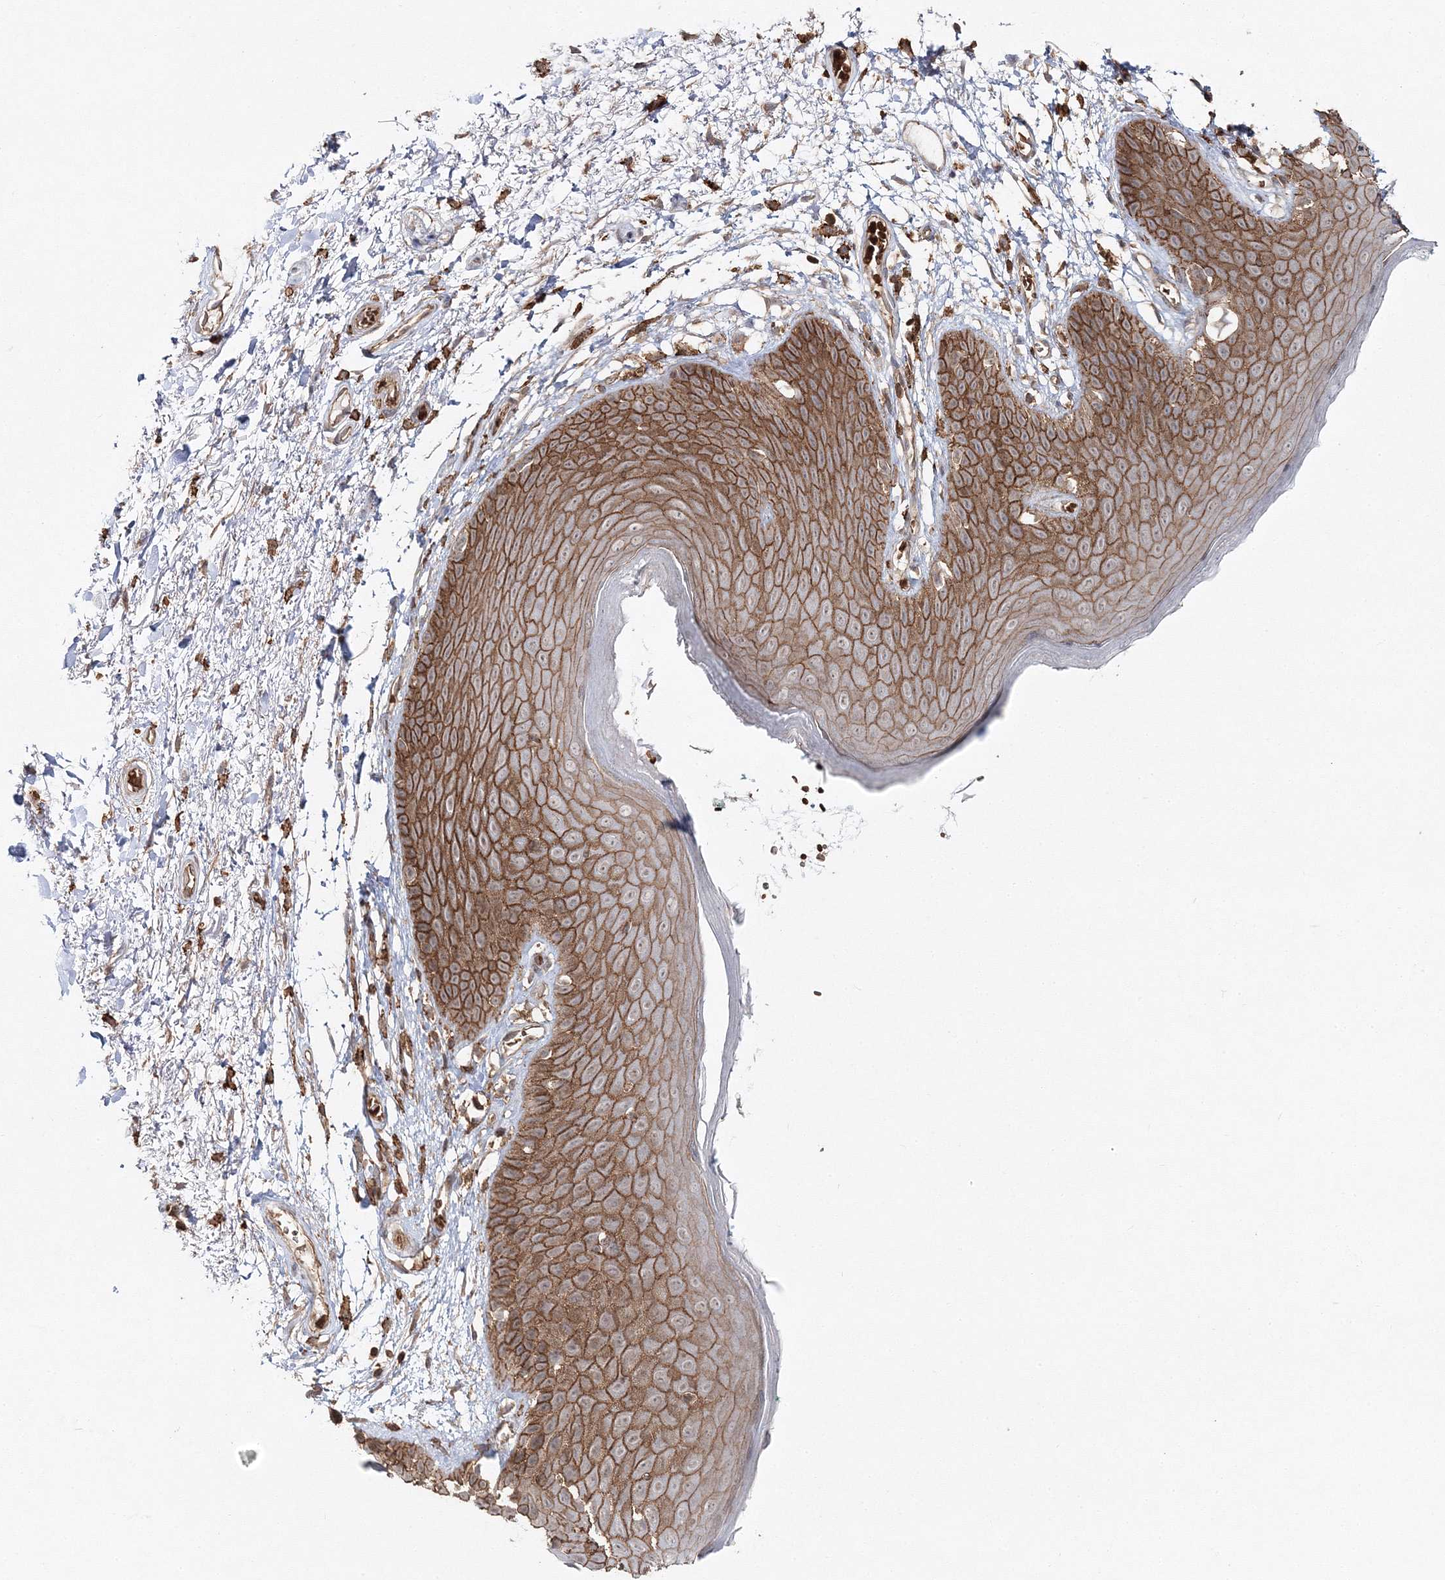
{"staining": {"intensity": "moderate", "quantity": ">75%", "location": "cytoplasmic/membranous"}, "tissue": "skin", "cell_type": "Epidermal cells", "image_type": "normal", "snomed": [{"axis": "morphology", "description": "Normal tissue, NOS"}, {"axis": "topography", "description": "Anal"}], "caption": "About >75% of epidermal cells in unremarkable skin reveal moderate cytoplasmic/membranous protein expression as visualized by brown immunohistochemical staining.", "gene": "PCBD2", "patient": {"sex": "male", "age": 74}}